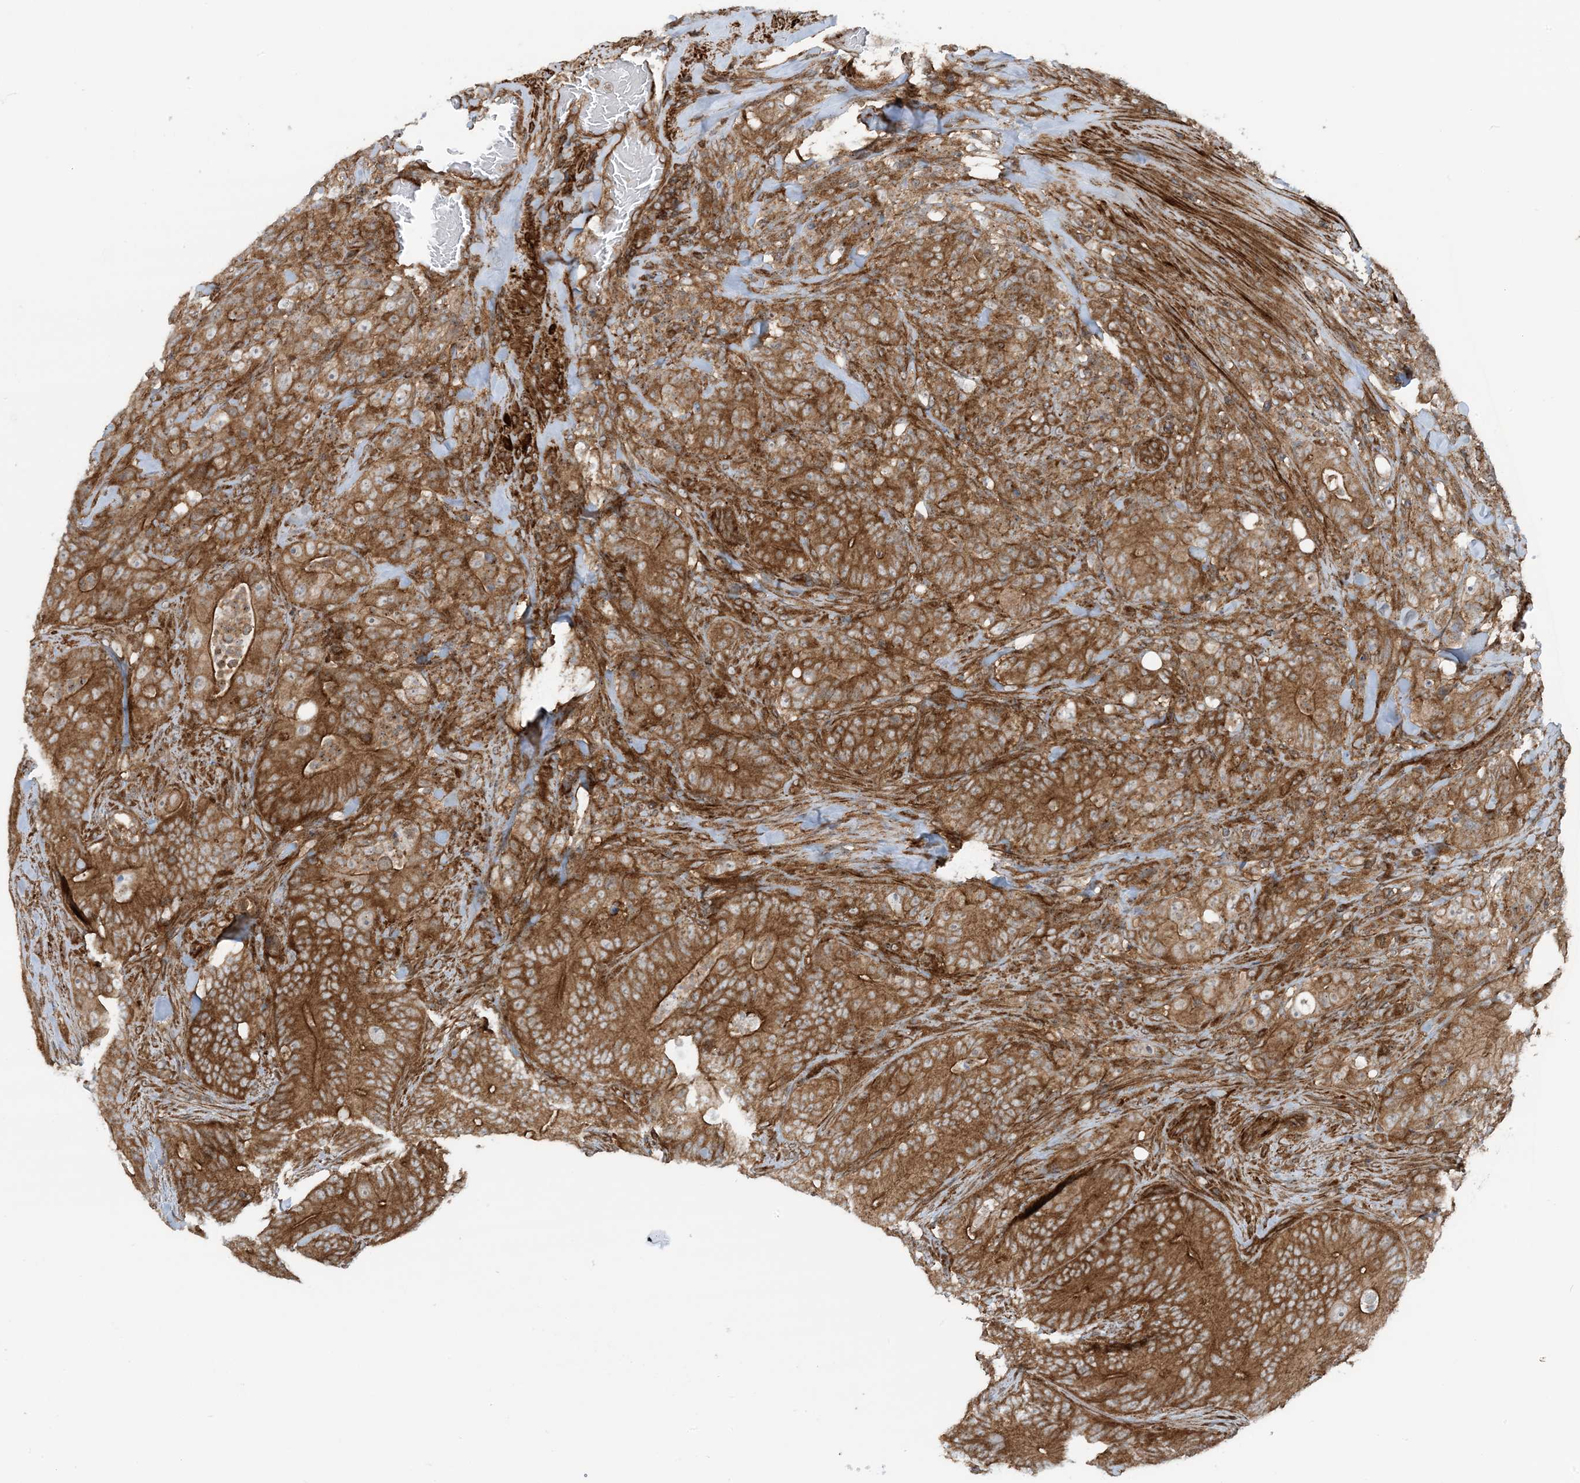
{"staining": {"intensity": "strong", "quantity": ">75%", "location": "cytoplasmic/membranous"}, "tissue": "colorectal cancer", "cell_type": "Tumor cells", "image_type": "cancer", "snomed": [{"axis": "morphology", "description": "Normal tissue, NOS"}, {"axis": "topography", "description": "Colon"}], "caption": "Human colorectal cancer stained for a protein (brown) exhibits strong cytoplasmic/membranous positive positivity in about >75% of tumor cells.", "gene": "STAM2", "patient": {"sex": "female", "age": 82}}